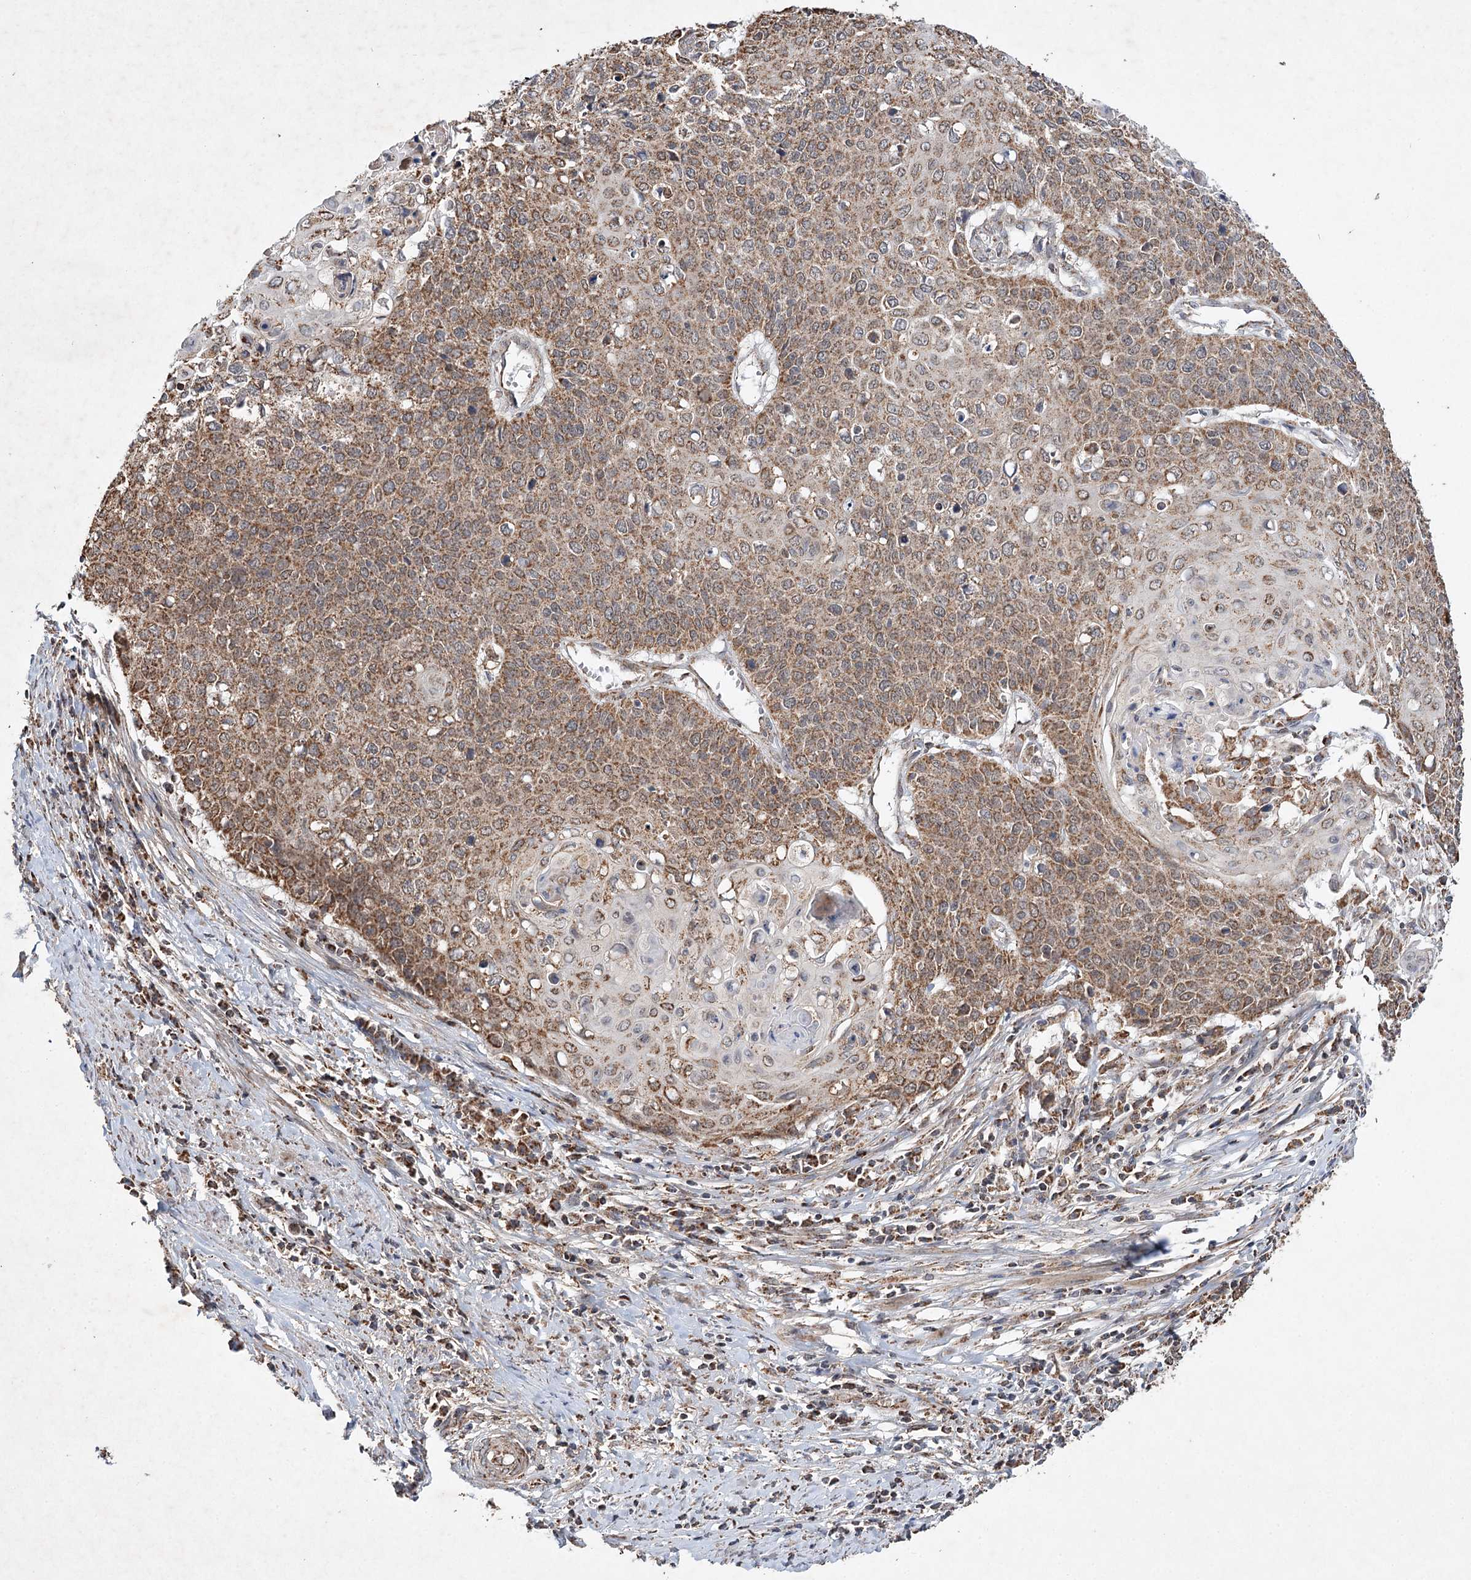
{"staining": {"intensity": "moderate", "quantity": ">75%", "location": "cytoplasmic/membranous"}, "tissue": "cervical cancer", "cell_type": "Tumor cells", "image_type": "cancer", "snomed": [{"axis": "morphology", "description": "Squamous cell carcinoma, NOS"}, {"axis": "topography", "description": "Cervix"}], "caption": "Protein analysis of cervical cancer tissue displays moderate cytoplasmic/membranous staining in about >75% of tumor cells. The staining was performed using DAB, with brown indicating positive protein expression. Nuclei are stained blue with hematoxylin.", "gene": "PIK3CB", "patient": {"sex": "female", "age": 39}}